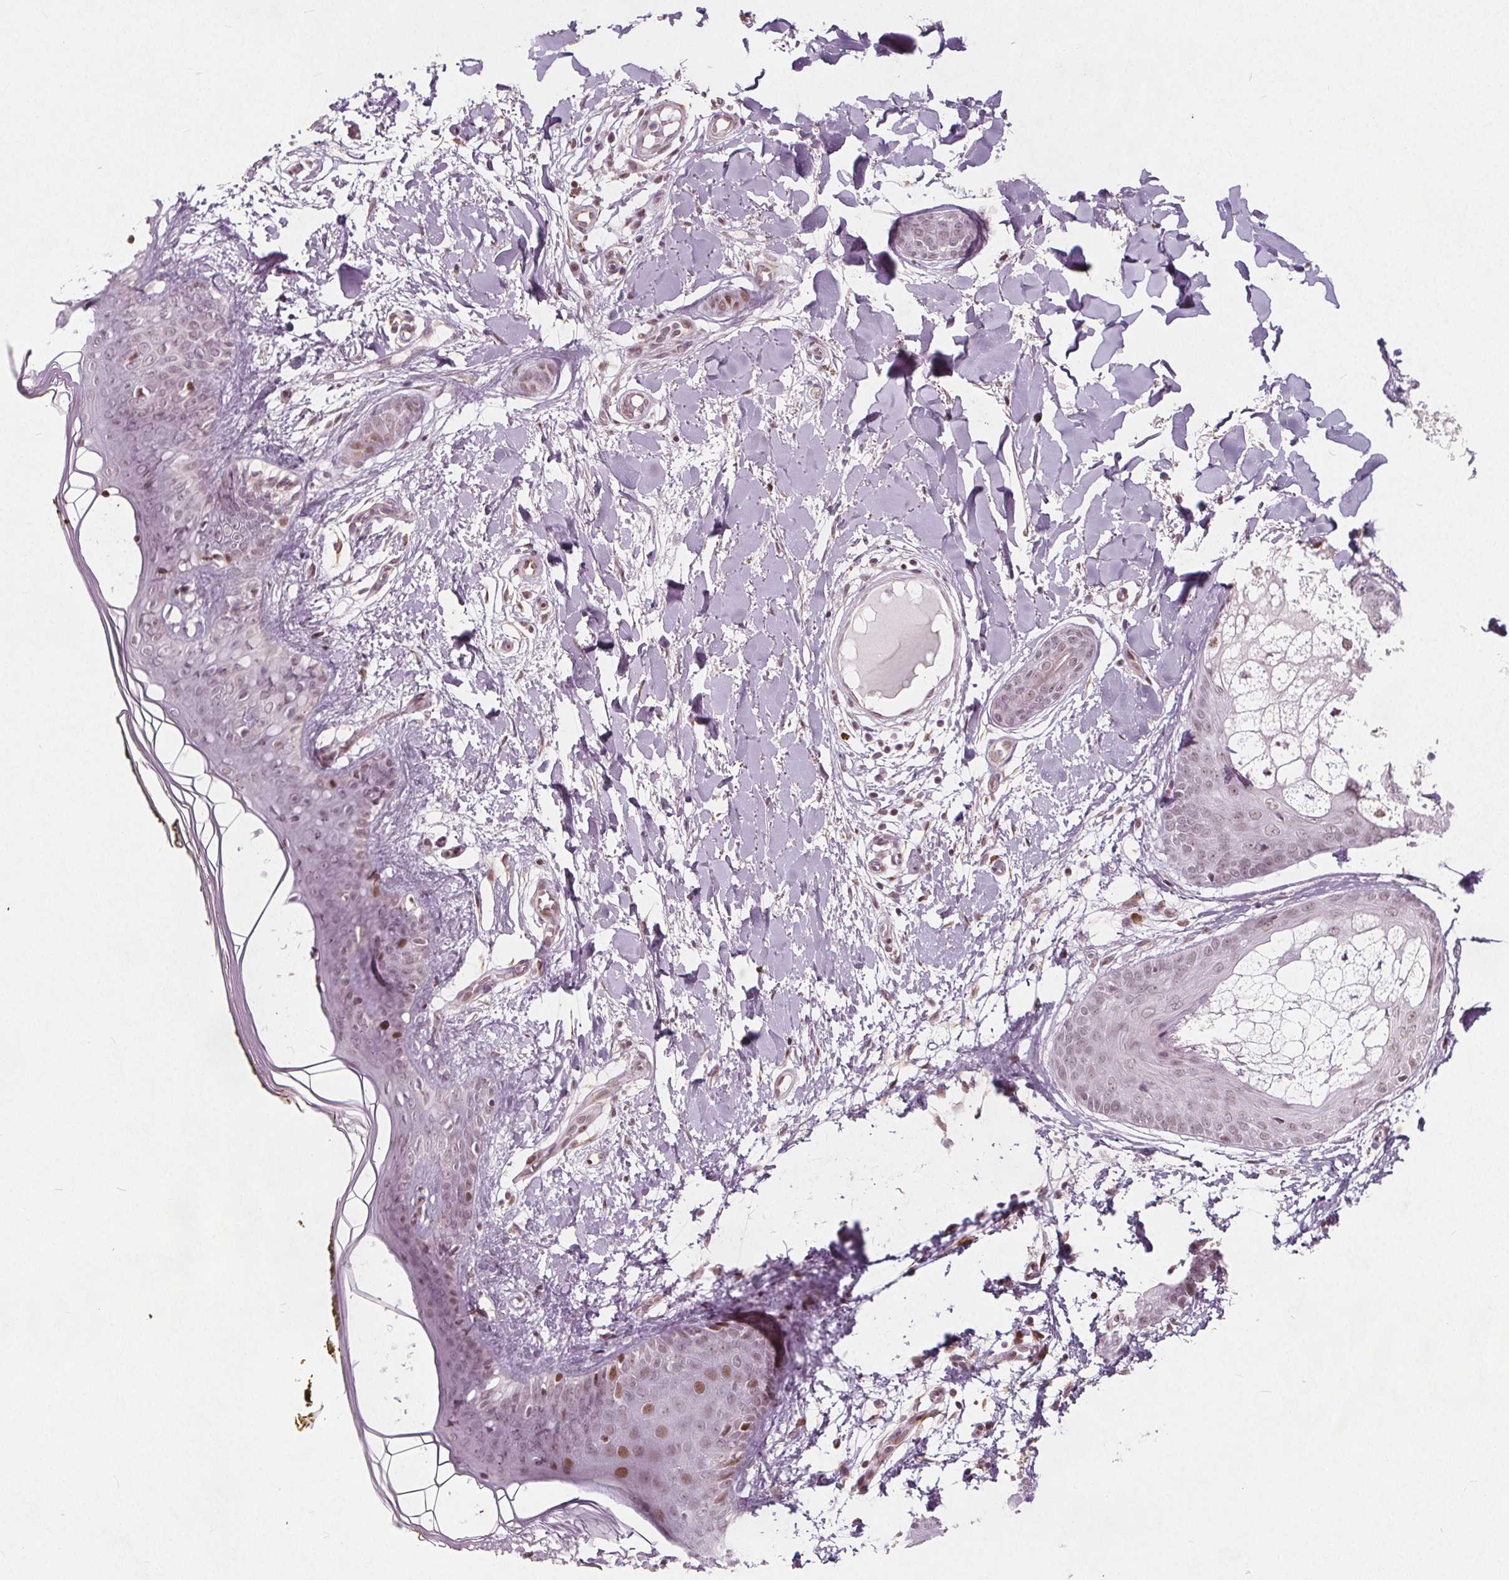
{"staining": {"intensity": "weak", "quantity": "<25%", "location": "nuclear"}, "tissue": "skin", "cell_type": "Fibroblasts", "image_type": "normal", "snomed": [{"axis": "morphology", "description": "Normal tissue, NOS"}, {"axis": "topography", "description": "Skin"}], "caption": "Immunohistochemical staining of benign skin demonstrates no significant expression in fibroblasts. (Brightfield microscopy of DAB IHC at high magnification).", "gene": "TAF6L", "patient": {"sex": "female", "age": 34}}